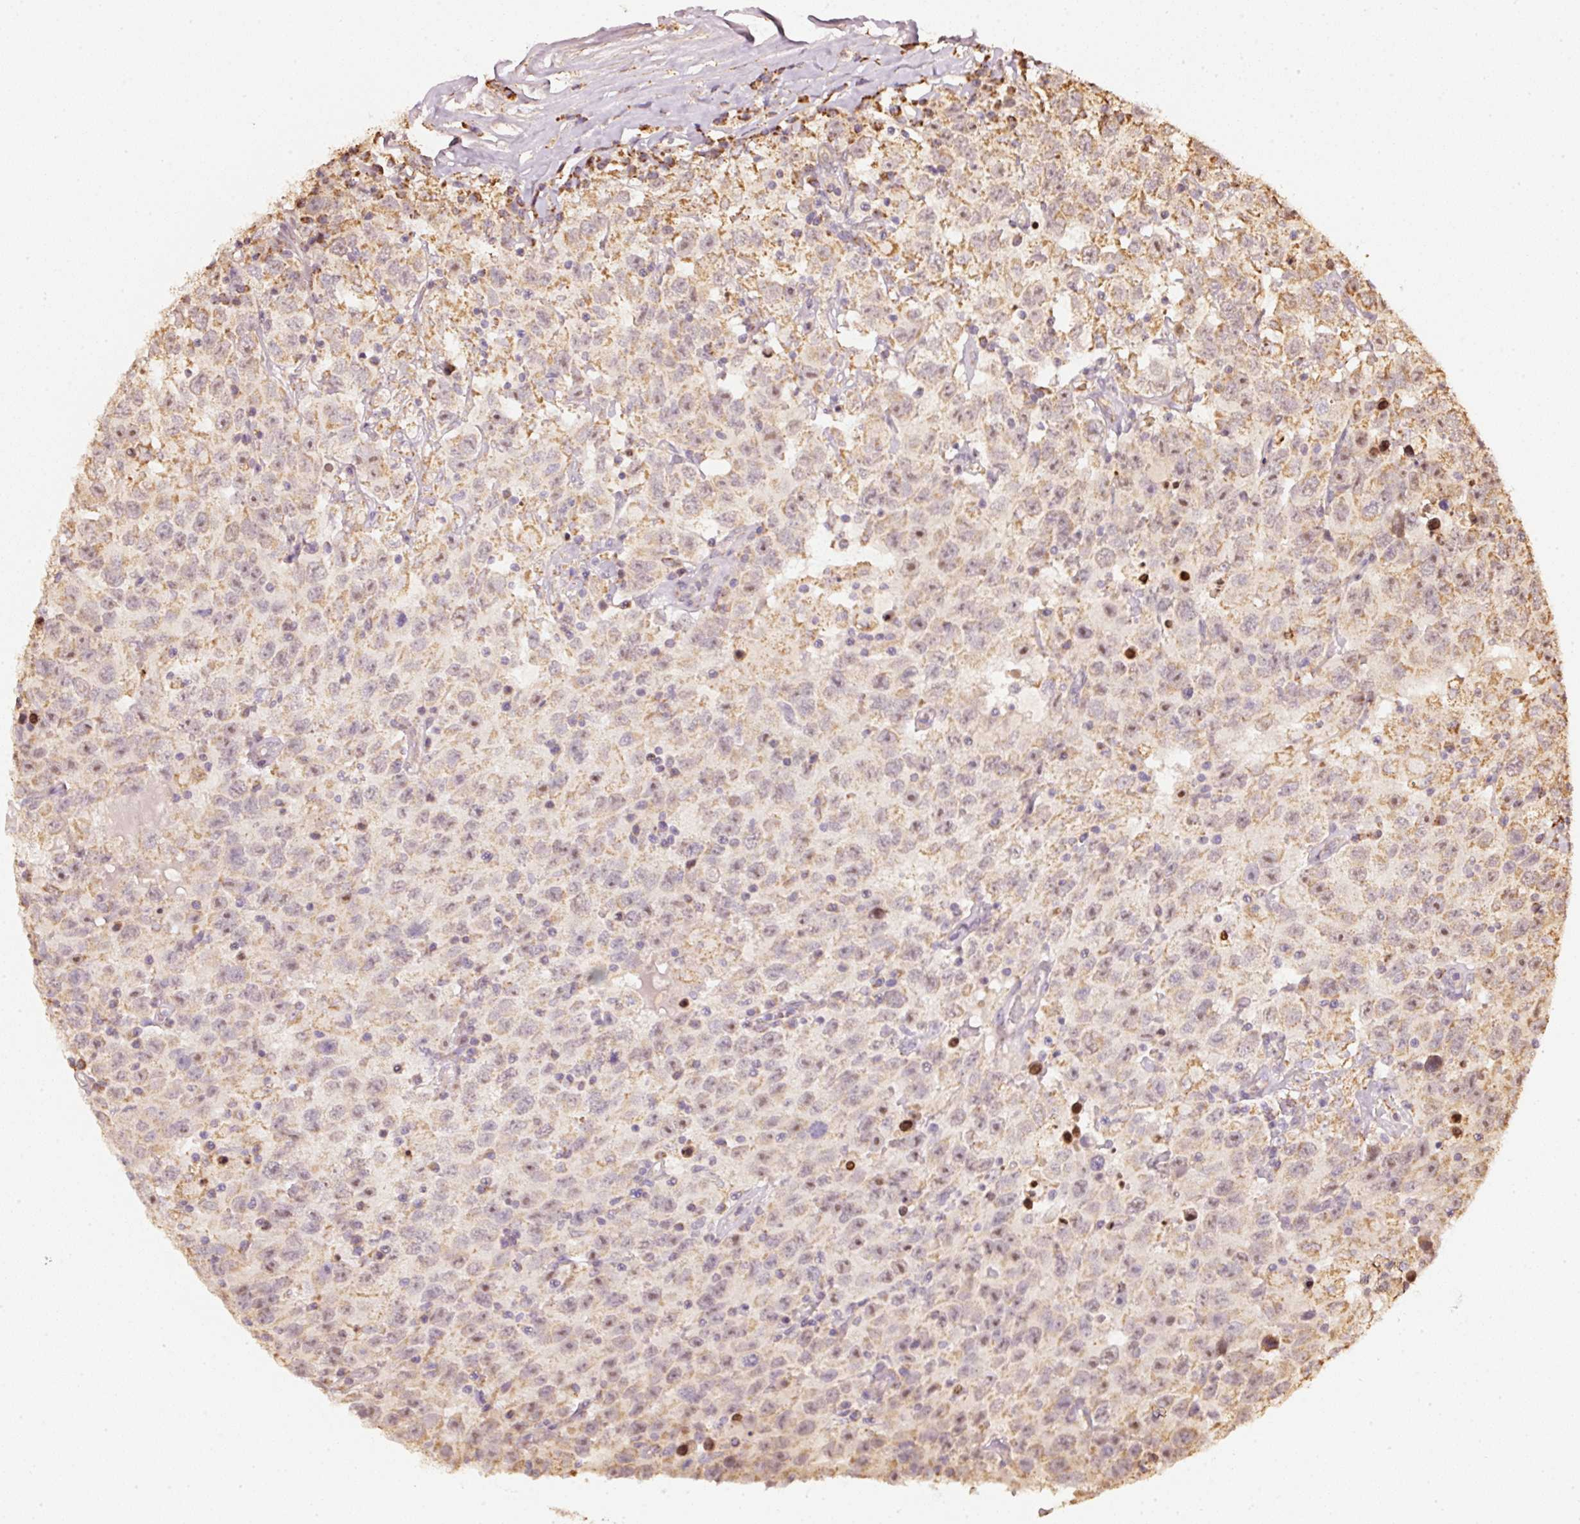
{"staining": {"intensity": "weak", "quantity": "<25%", "location": "cytoplasmic/membranous"}, "tissue": "testis cancer", "cell_type": "Tumor cells", "image_type": "cancer", "snomed": [{"axis": "morphology", "description": "Seminoma, NOS"}, {"axis": "topography", "description": "Testis"}], "caption": "Tumor cells show no significant protein expression in testis cancer.", "gene": "RAB35", "patient": {"sex": "male", "age": 41}}